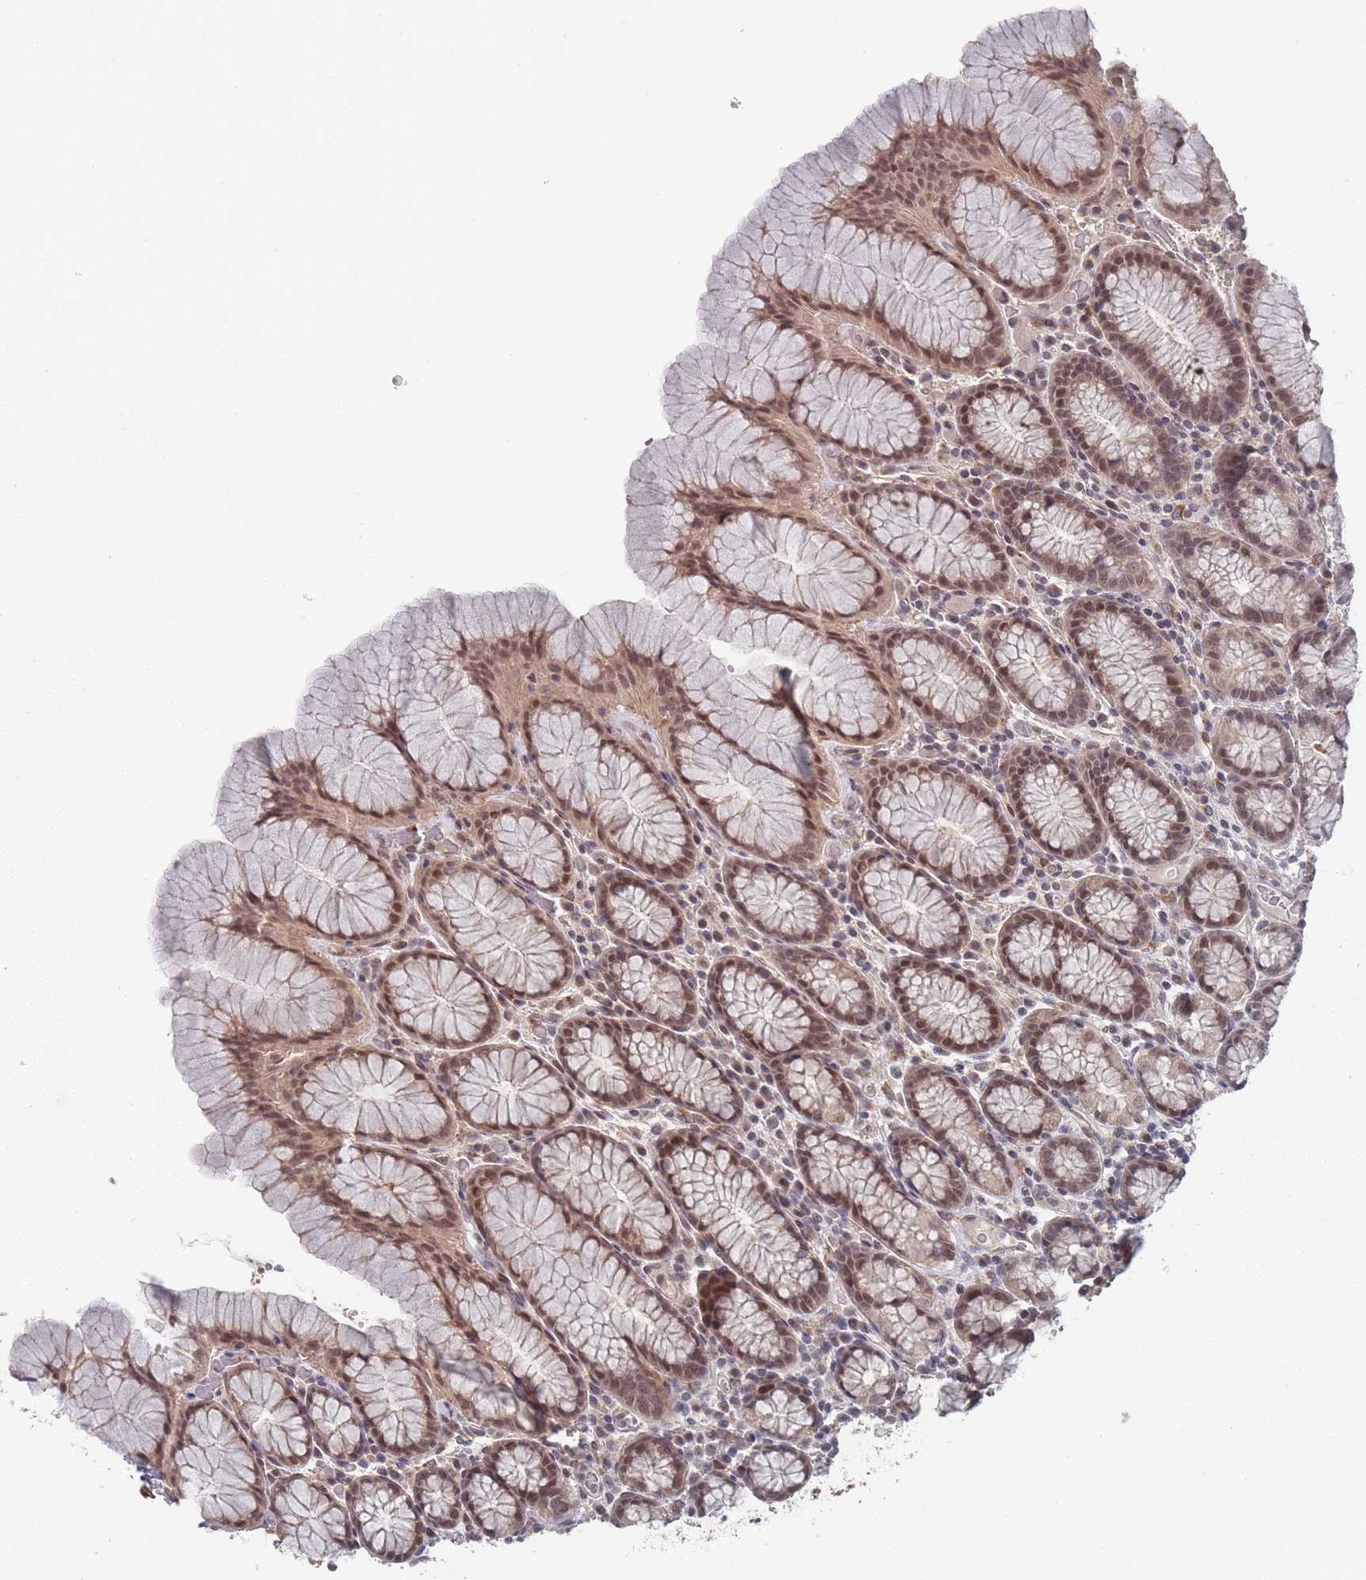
{"staining": {"intensity": "moderate", "quantity": ">75%", "location": "nuclear"}, "tissue": "stomach", "cell_type": "Glandular cells", "image_type": "normal", "snomed": [{"axis": "morphology", "description": "Normal tissue, NOS"}, {"axis": "topography", "description": "Stomach, upper"}, {"axis": "topography", "description": "Stomach"}], "caption": "A brown stain labels moderate nuclear positivity of a protein in glandular cells of unremarkable stomach.", "gene": "CNTRL", "patient": {"sex": "male", "age": 62}}